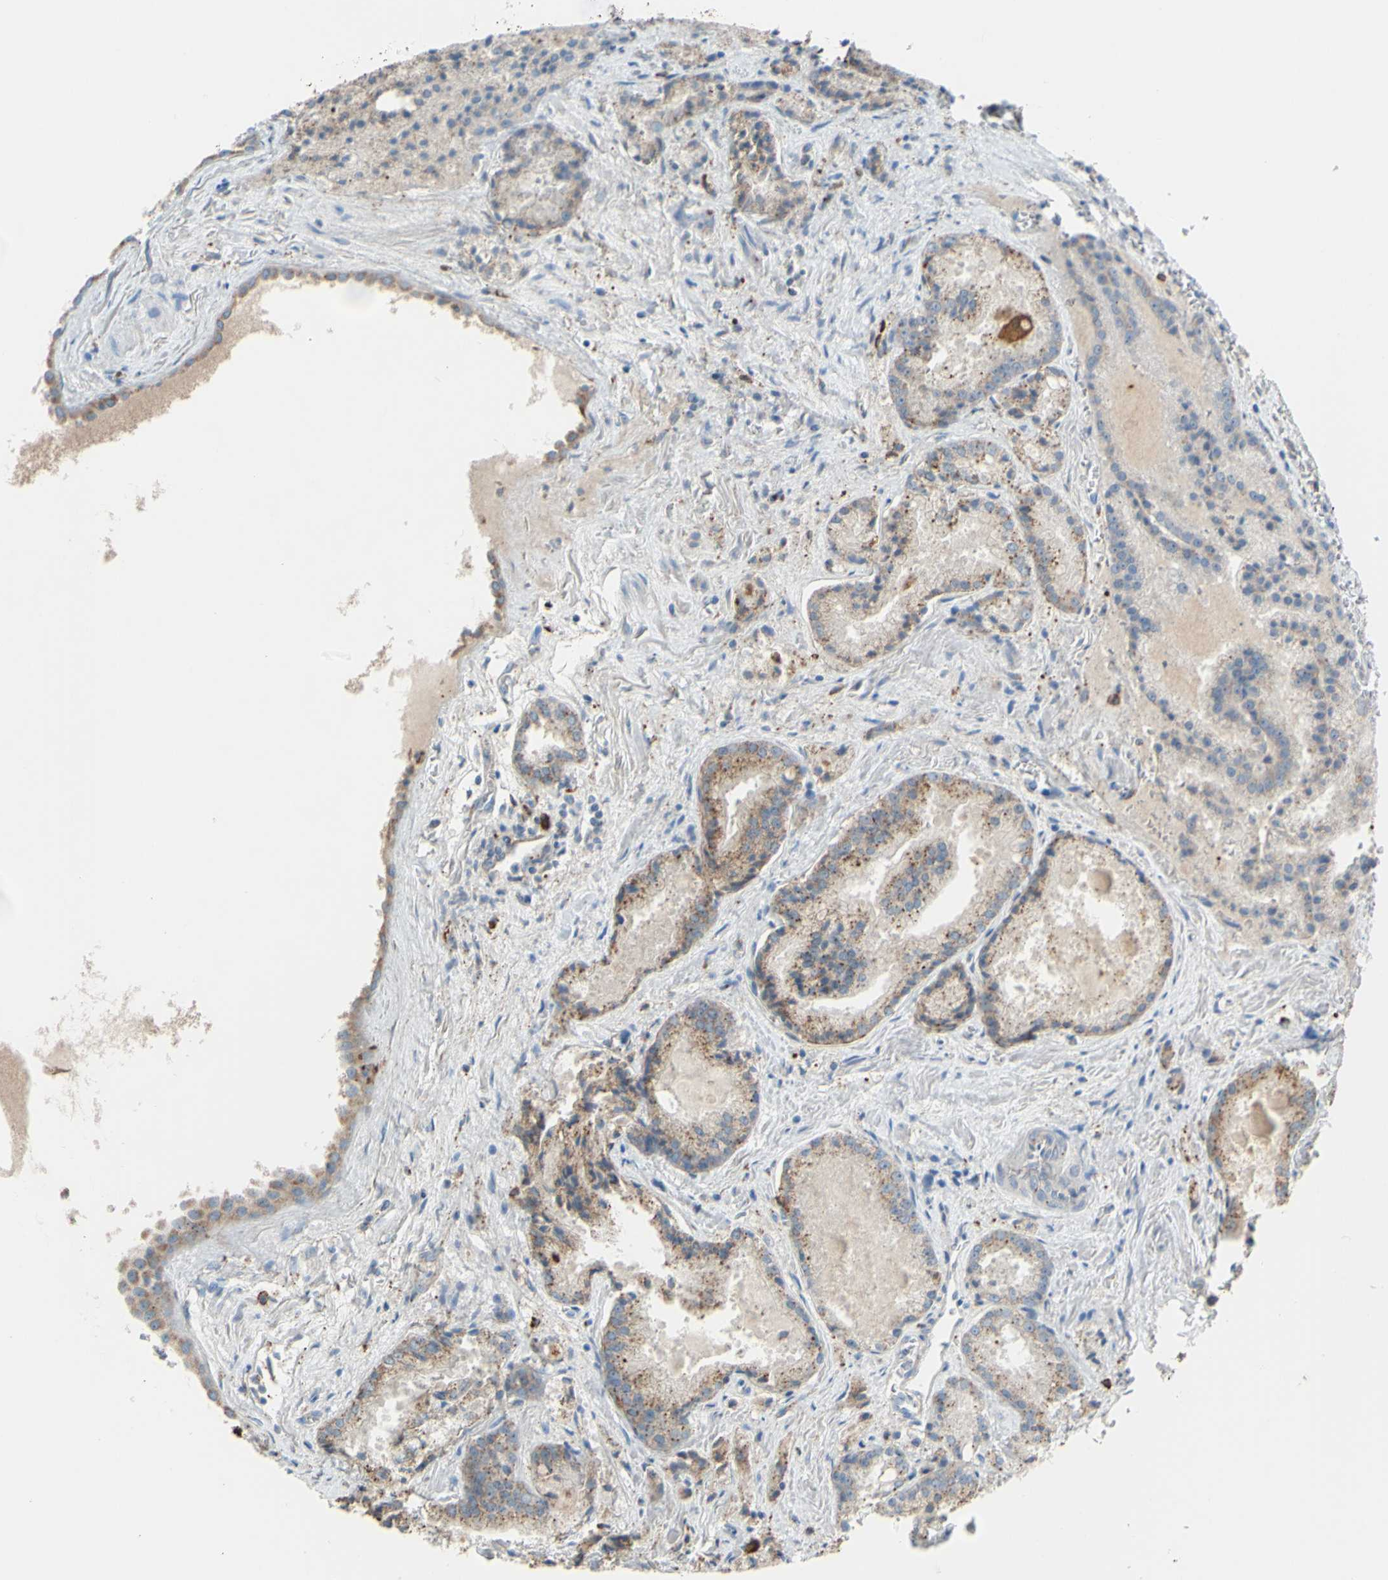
{"staining": {"intensity": "moderate", "quantity": ">75%", "location": "cytoplasmic/membranous"}, "tissue": "prostate cancer", "cell_type": "Tumor cells", "image_type": "cancer", "snomed": [{"axis": "morphology", "description": "Adenocarcinoma, Low grade"}, {"axis": "topography", "description": "Prostate"}], "caption": "About >75% of tumor cells in human prostate cancer display moderate cytoplasmic/membranous protein staining as visualized by brown immunohistochemical staining.", "gene": "CTSD", "patient": {"sex": "male", "age": 64}}